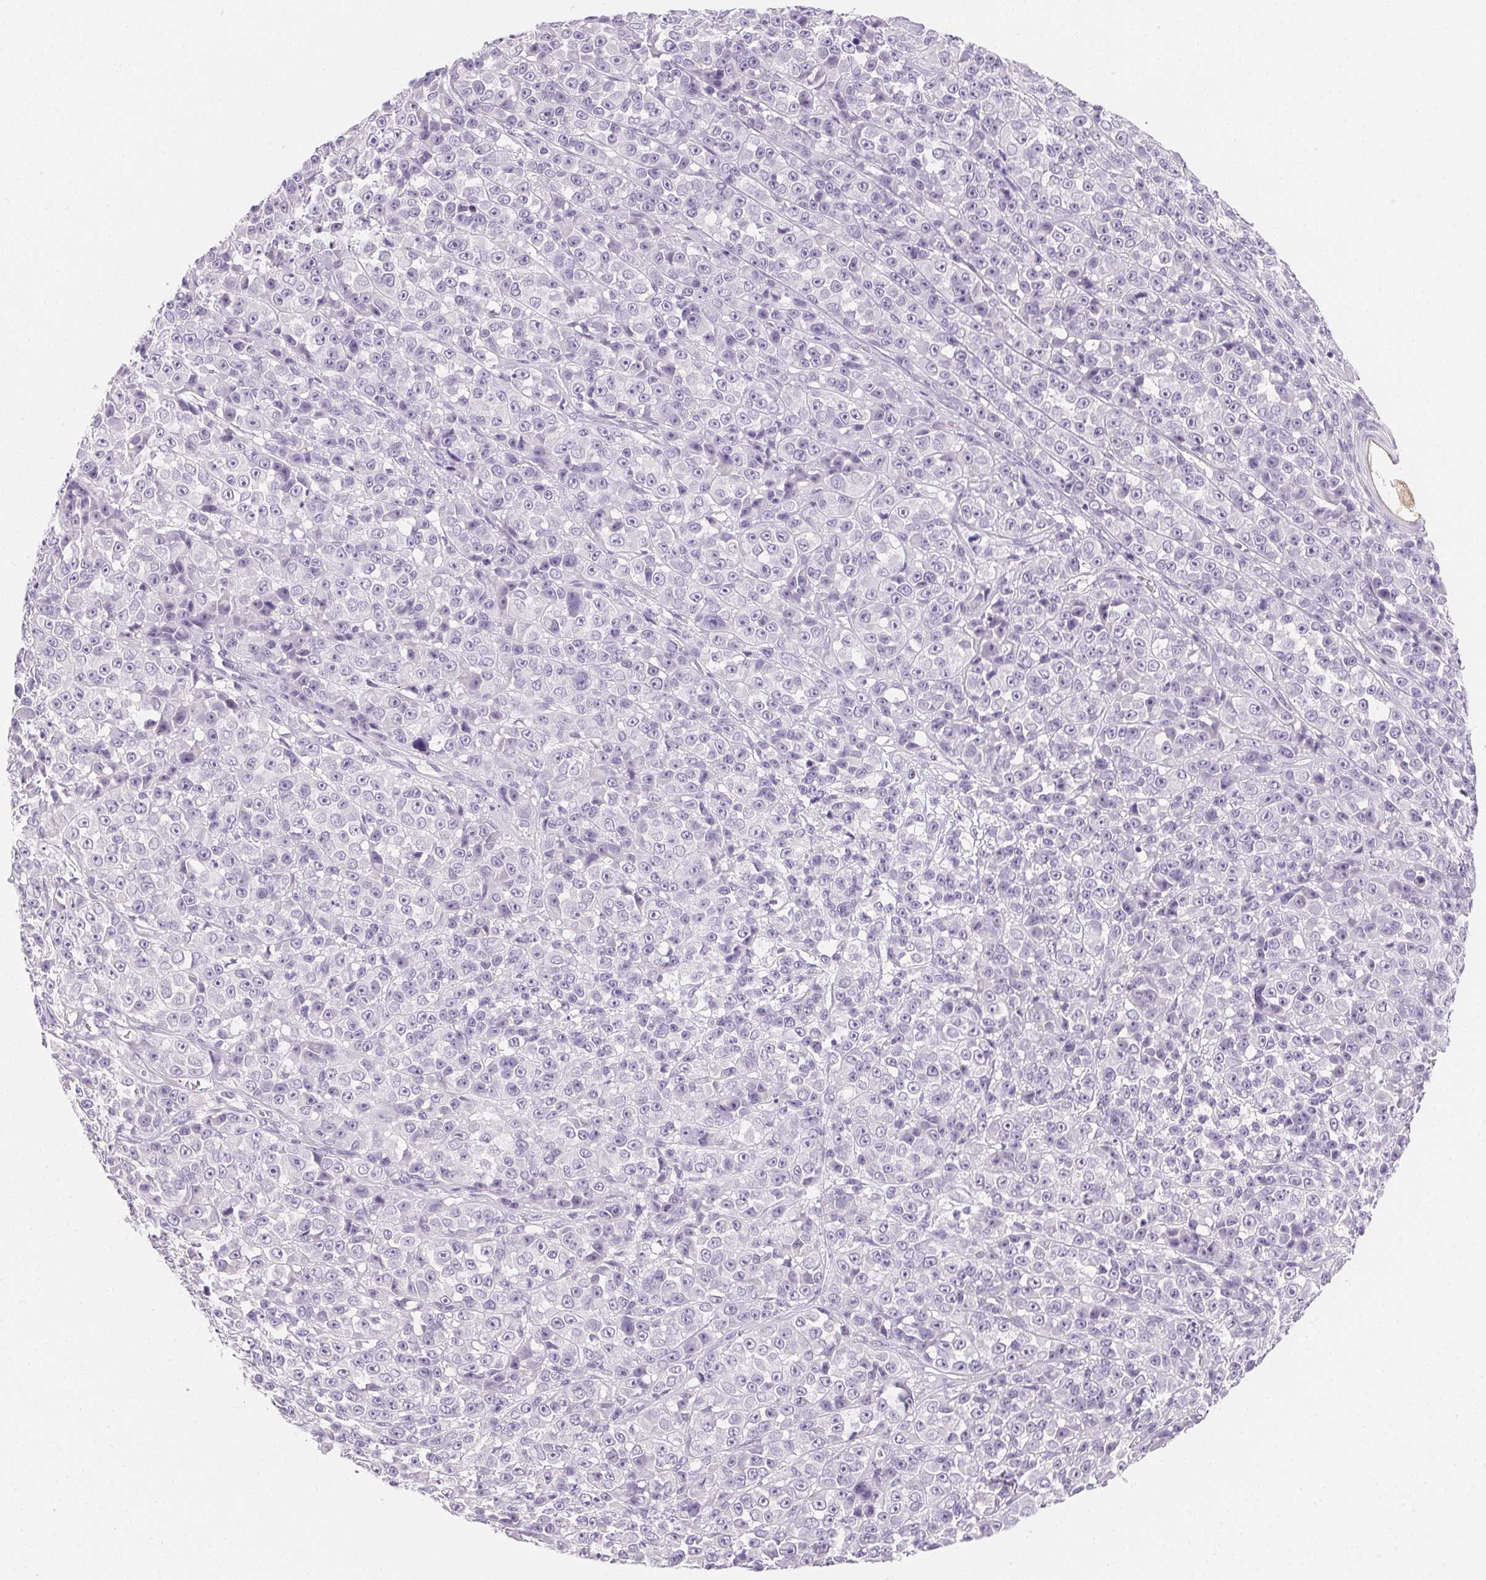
{"staining": {"intensity": "negative", "quantity": "none", "location": "none"}, "tissue": "melanoma", "cell_type": "Tumor cells", "image_type": "cancer", "snomed": [{"axis": "morphology", "description": "Malignant melanoma, NOS"}, {"axis": "topography", "description": "Skin"}, {"axis": "topography", "description": "Skin of back"}], "caption": "Immunohistochemistry of human malignant melanoma exhibits no positivity in tumor cells. (DAB (3,3'-diaminobenzidine) immunohistochemistry (IHC) visualized using brightfield microscopy, high magnification).", "gene": "ACP3", "patient": {"sex": "male", "age": 91}}